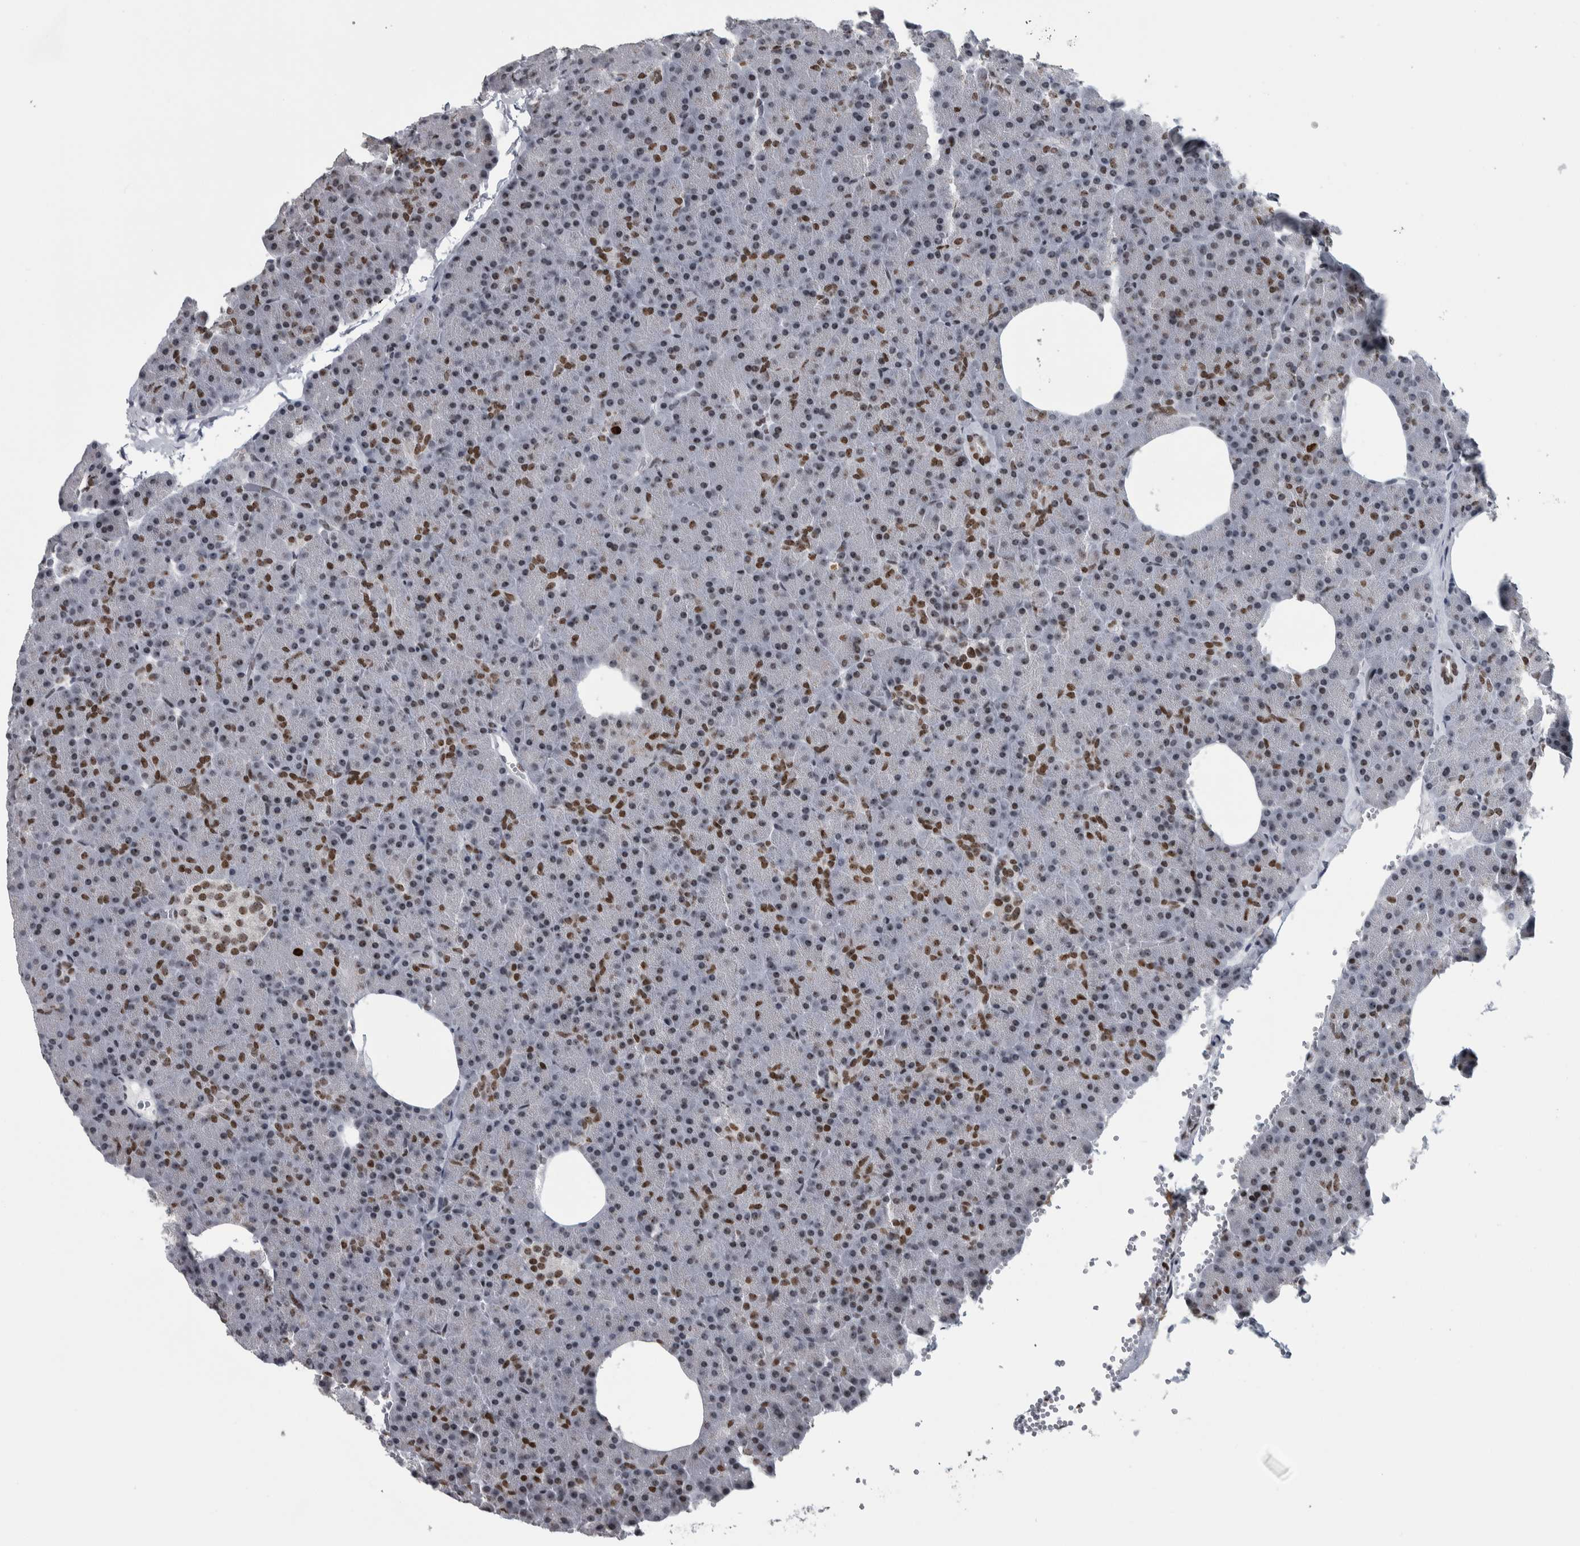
{"staining": {"intensity": "moderate", "quantity": "25%-75%", "location": "nuclear"}, "tissue": "pancreas", "cell_type": "Exocrine glandular cells", "image_type": "normal", "snomed": [{"axis": "morphology", "description": "Normal tissue, NOS"}, {"axis": "morphology", "description": "Carcinoid, malignant, NOS"}, {"axis": "topography", "description": "Pancreas"}], "caption": "Immunohistochemical staining of normal pancreas displays moderate nuclear protein staining in approximately 25%-75% of exocrine glandular cells. (DAB (3,3'-diaminobenzidine) = brown stain, brightfield microscopy at high magnification).", "gene": "TOP2B", "patient": {"sex": "female", "age": 35}}